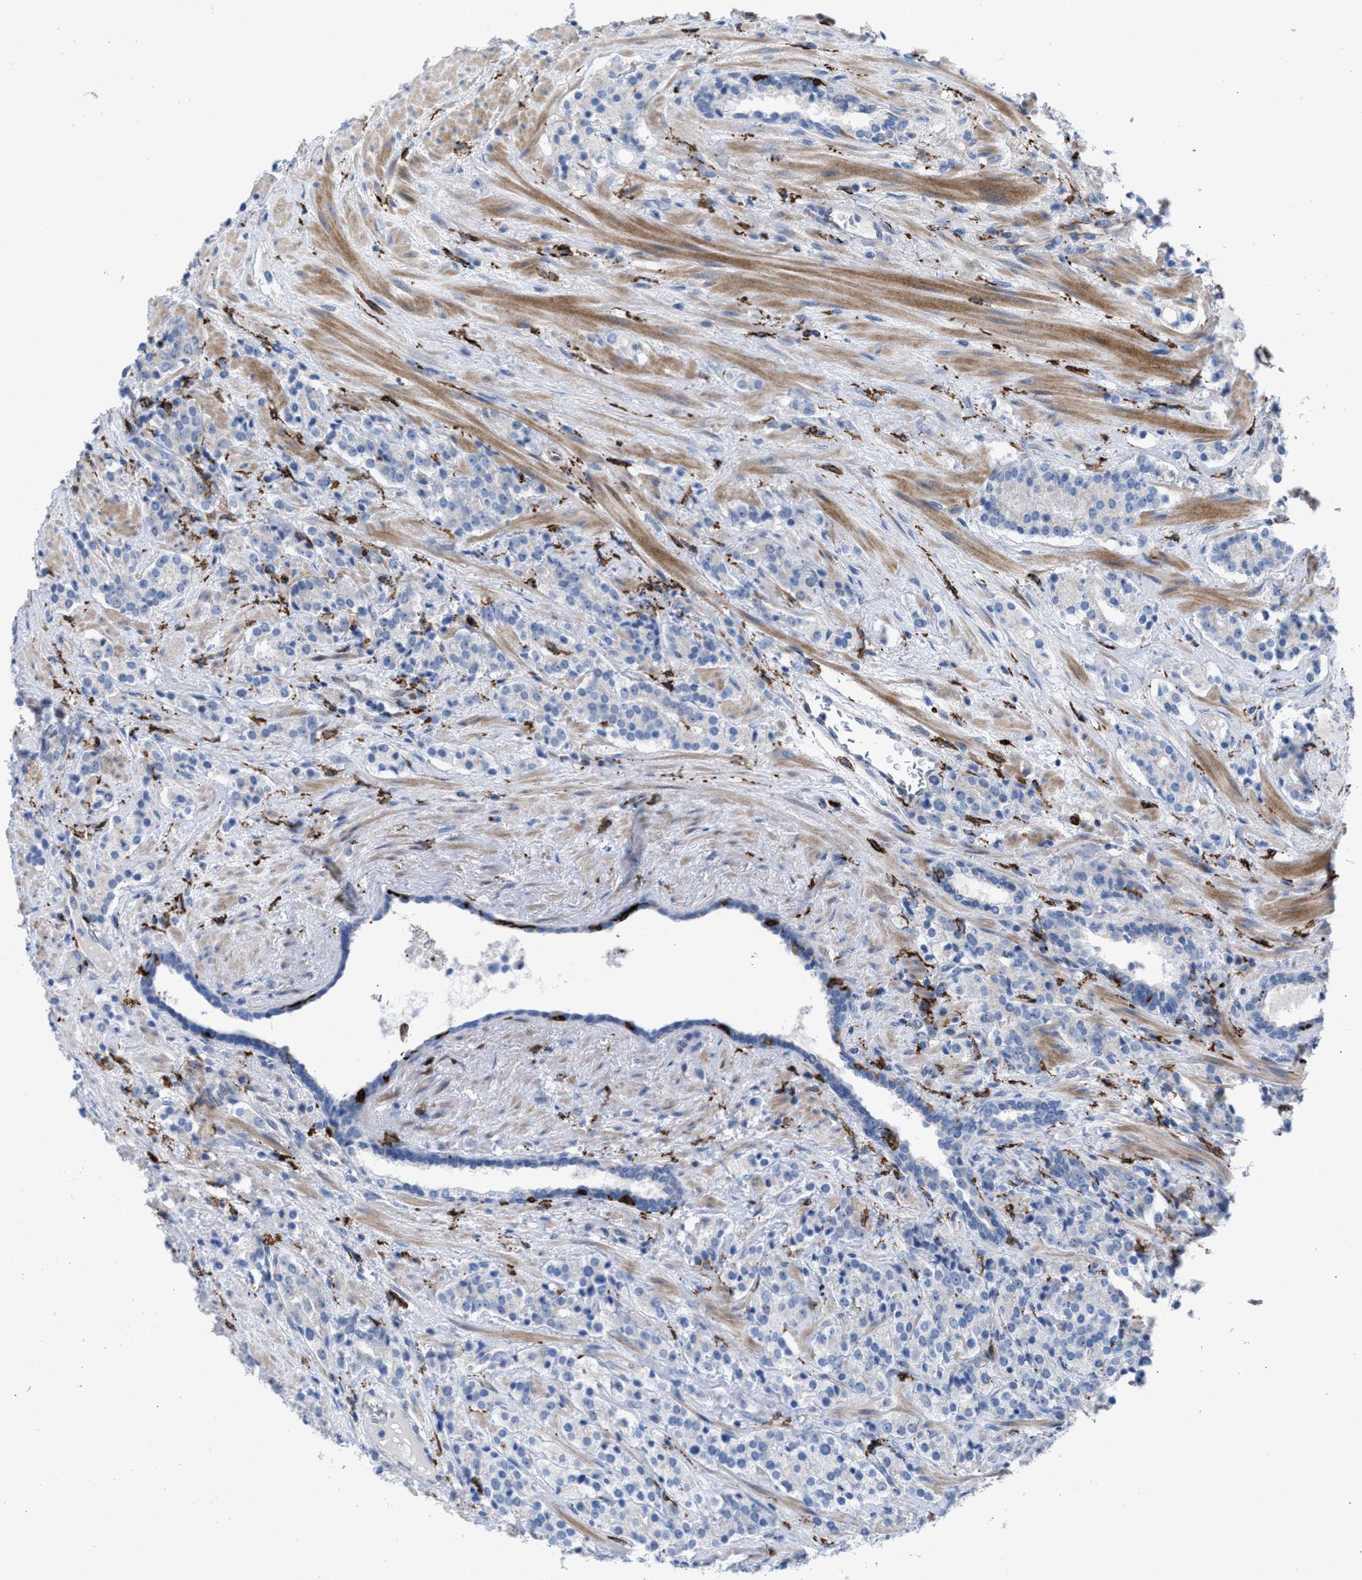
{"staining": {"intensity": "negative", "quantity": "none", "location": "none"}, "tissue": "prostate cancer", "cell_type": "Tumor cells", "image_type": "cancer", "snomed": [{"axis": "morphology", "description": "Adenocarcinoma, High grade"}, {"axis": "topography", "description": "Prostate"}], "caption": "High power microscopy image of an IHC photomicrograph of prostate cancer (adenocarcinoma (high-grade)), revealing no significant expression in tumor cells.", "gene": "SLC47A1", "patient": {"sex": "male", "age": 71}}